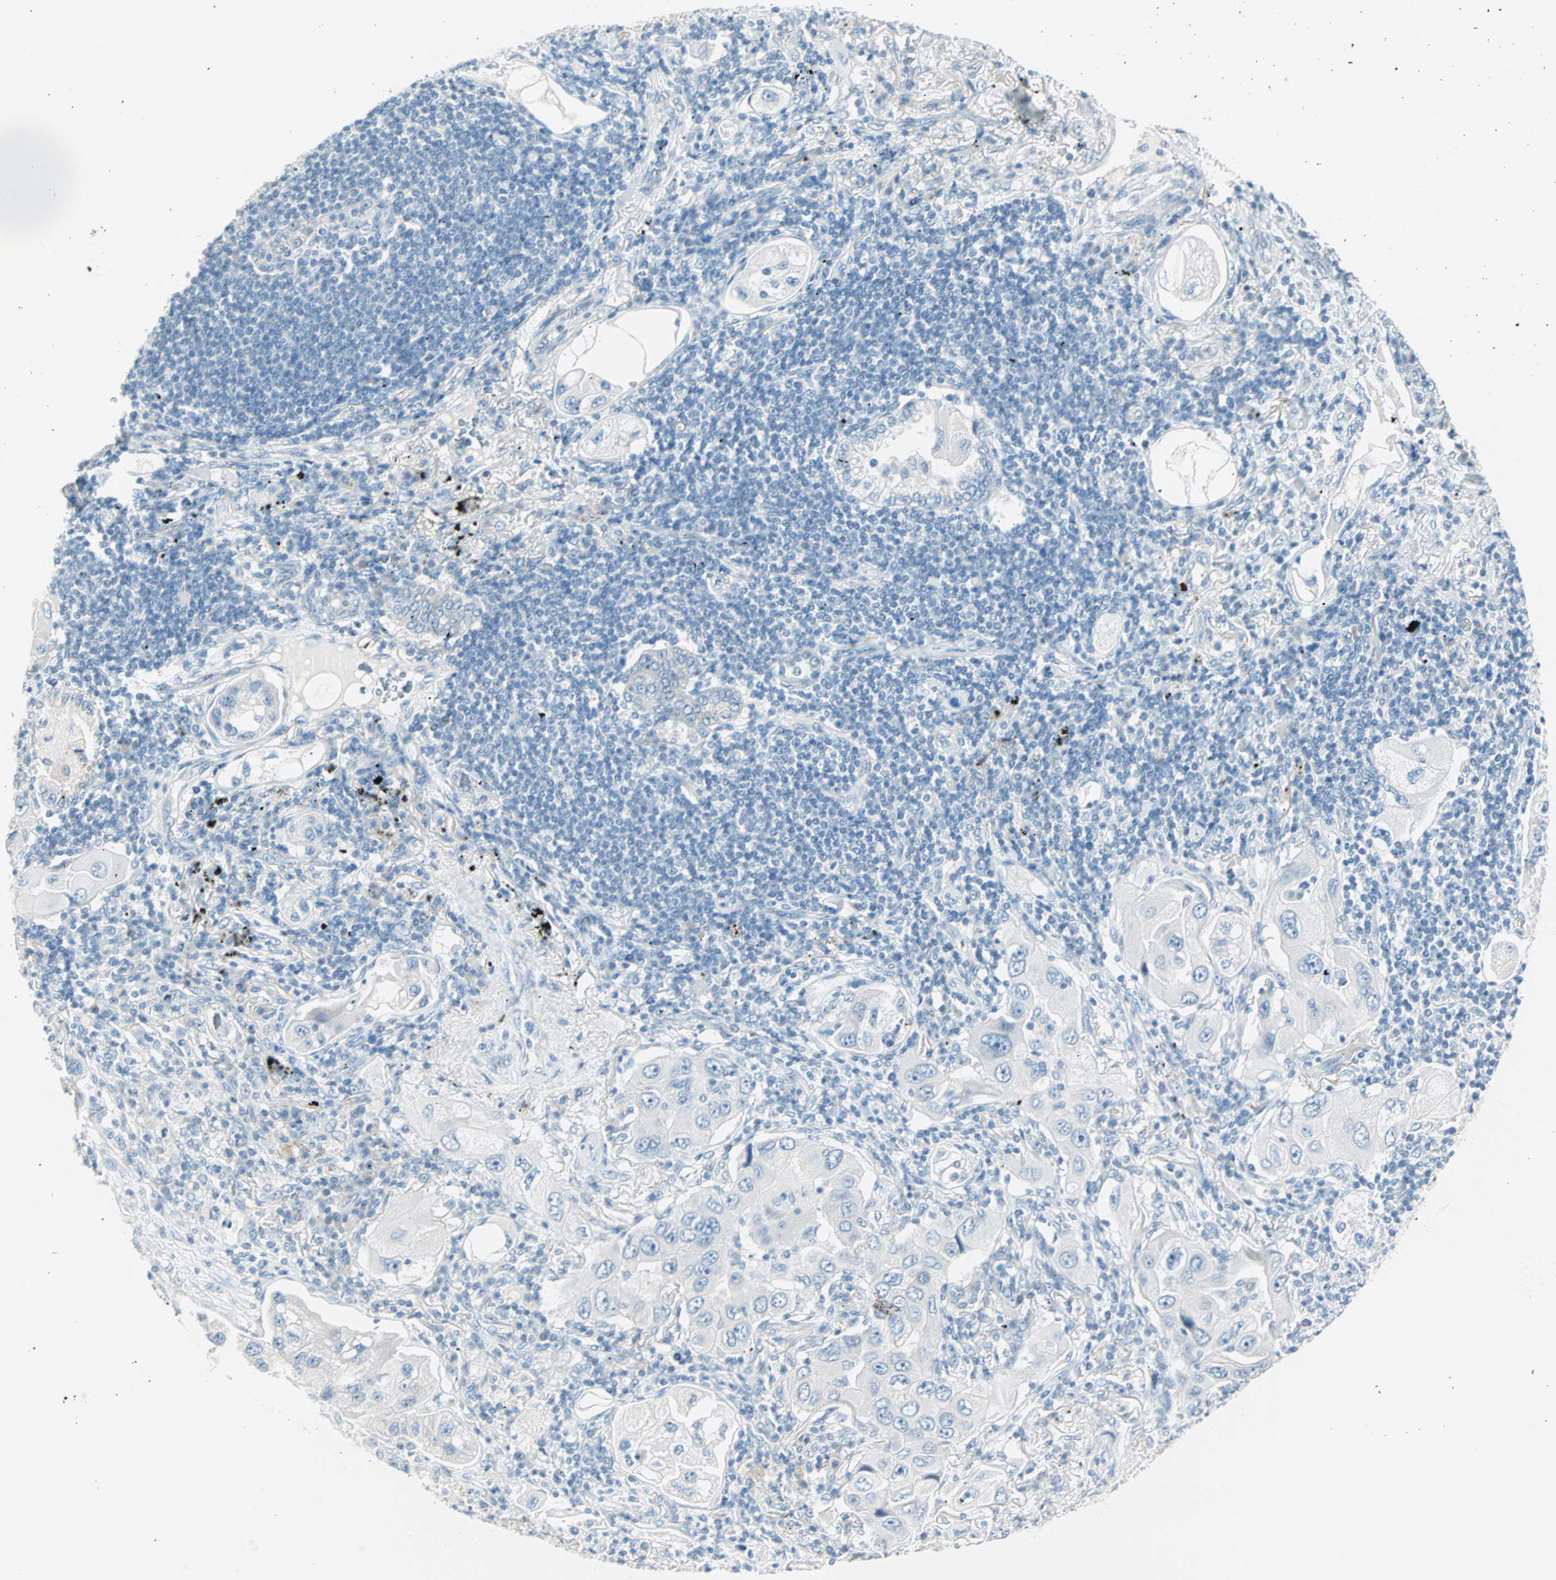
{"staining": {"intensity": "negative", "quantity": "none", "location": "none"}, "tissue": "lung cancer", "cell_type": "Tumor cells", "image_type": "cancer", "snomed": [{"axis": "morphology", "description": "Adenocarcinoma, NOS"}, {"axis": "topography", "description": "Lung"}], "caption": "An image of human lung adenocarcinoma is negative for staining in tumor cells.", "gene": "SULT1C2", "patient": {"sex": "female", "age": 65}}